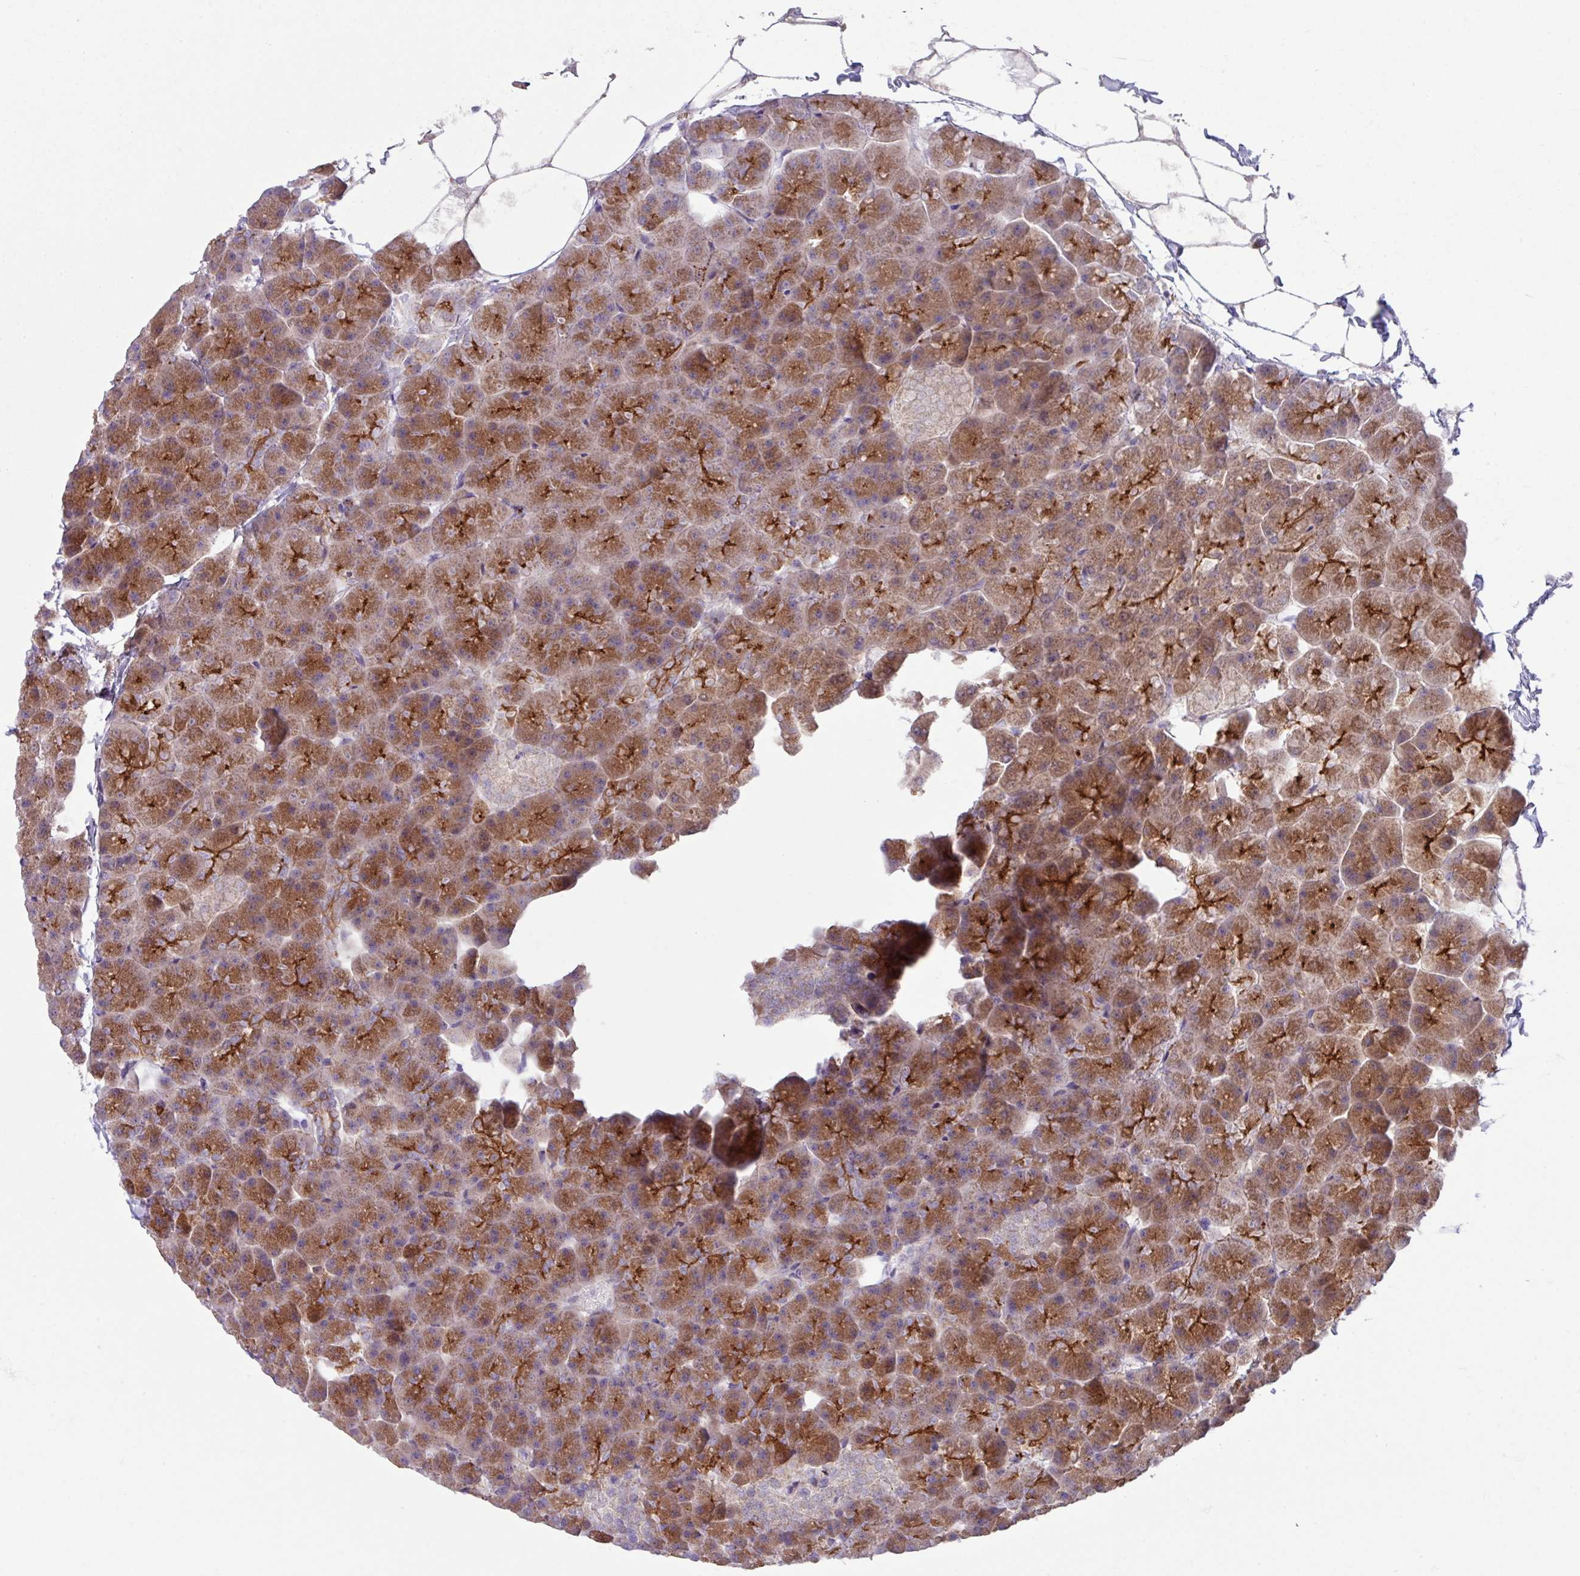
{"staining": {"intensity": "strong", "quantity": ">75%", "location": "cytoplasmic/membranous"}, "tissue": "pancreas", "cell_type": "Exocrine glandular cells", "image_type": "normal", "snomed": [{"axis": "morphology", "description": "Normal tissue, NOS"}, {"axis": "topography", "description": "Pancreas"}], "caption": "Human pancreas stained for a protein (brown) shows strong cytoplasmic/membranous positive positivity in about >75% of exocrine glandular cells.", "gene": "IQCJ", "patient": {"sex": "male", "age": 35}}